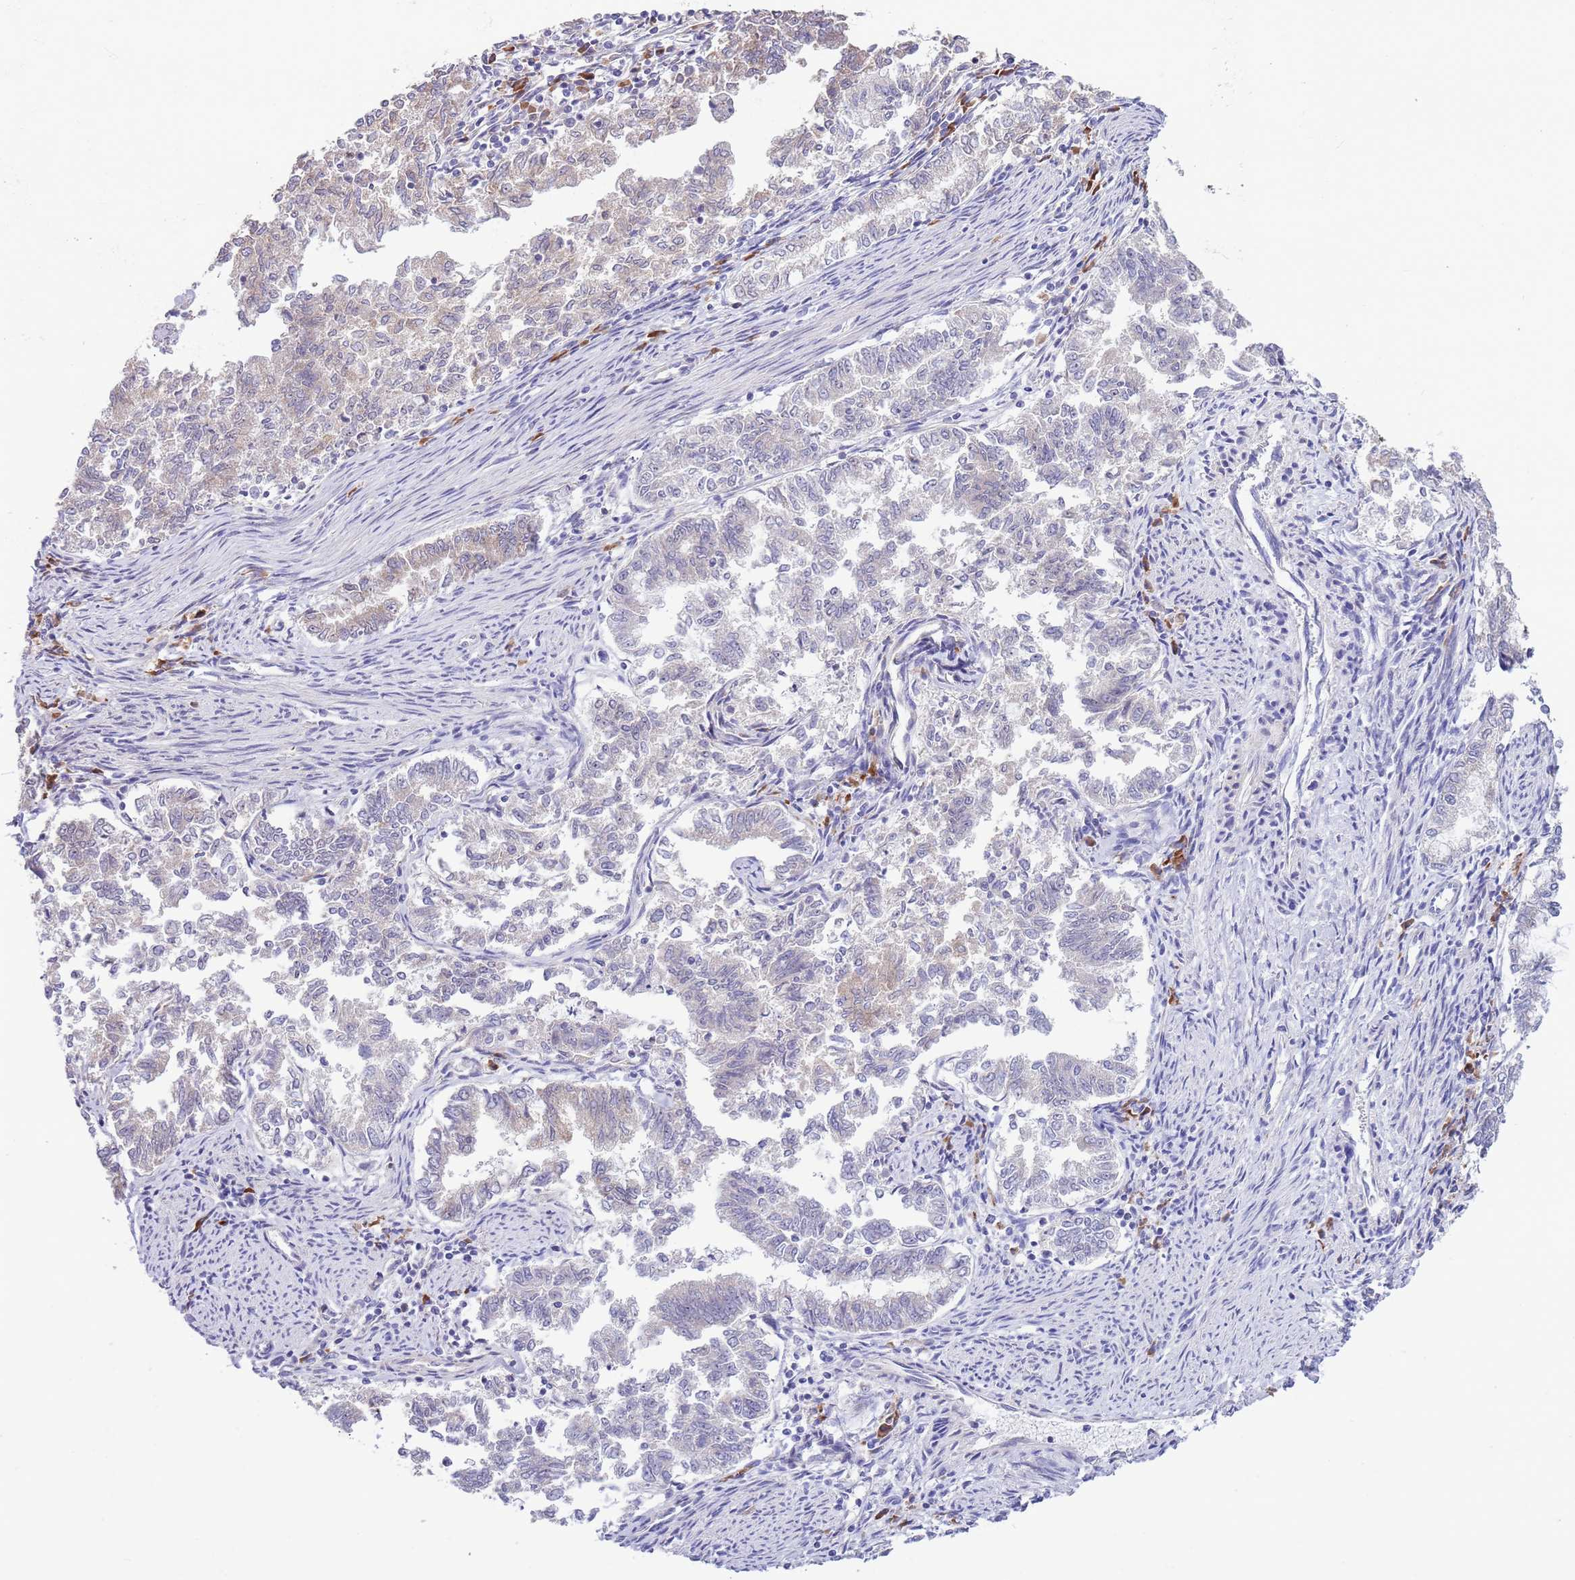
{"staining": {"intensity": "negative", "quantity": "none", "location": "none"}, "tissue": "endometrial cancer", "cell_type": "Tumor cells", "image_type": "cancer", "snomed": [{"axis": "morphology", "description": "Adenocarcinoma, NOS"}, {"axis": "topography", "description": "Endometrium"}], "caption": "Endometrial cancer (adenocarcinoma) was stained to show a protein in brown. There is no significant positivity in tumor cells.", "gene": "DAND5", "patient": {"sex": "female", "age": 79}}